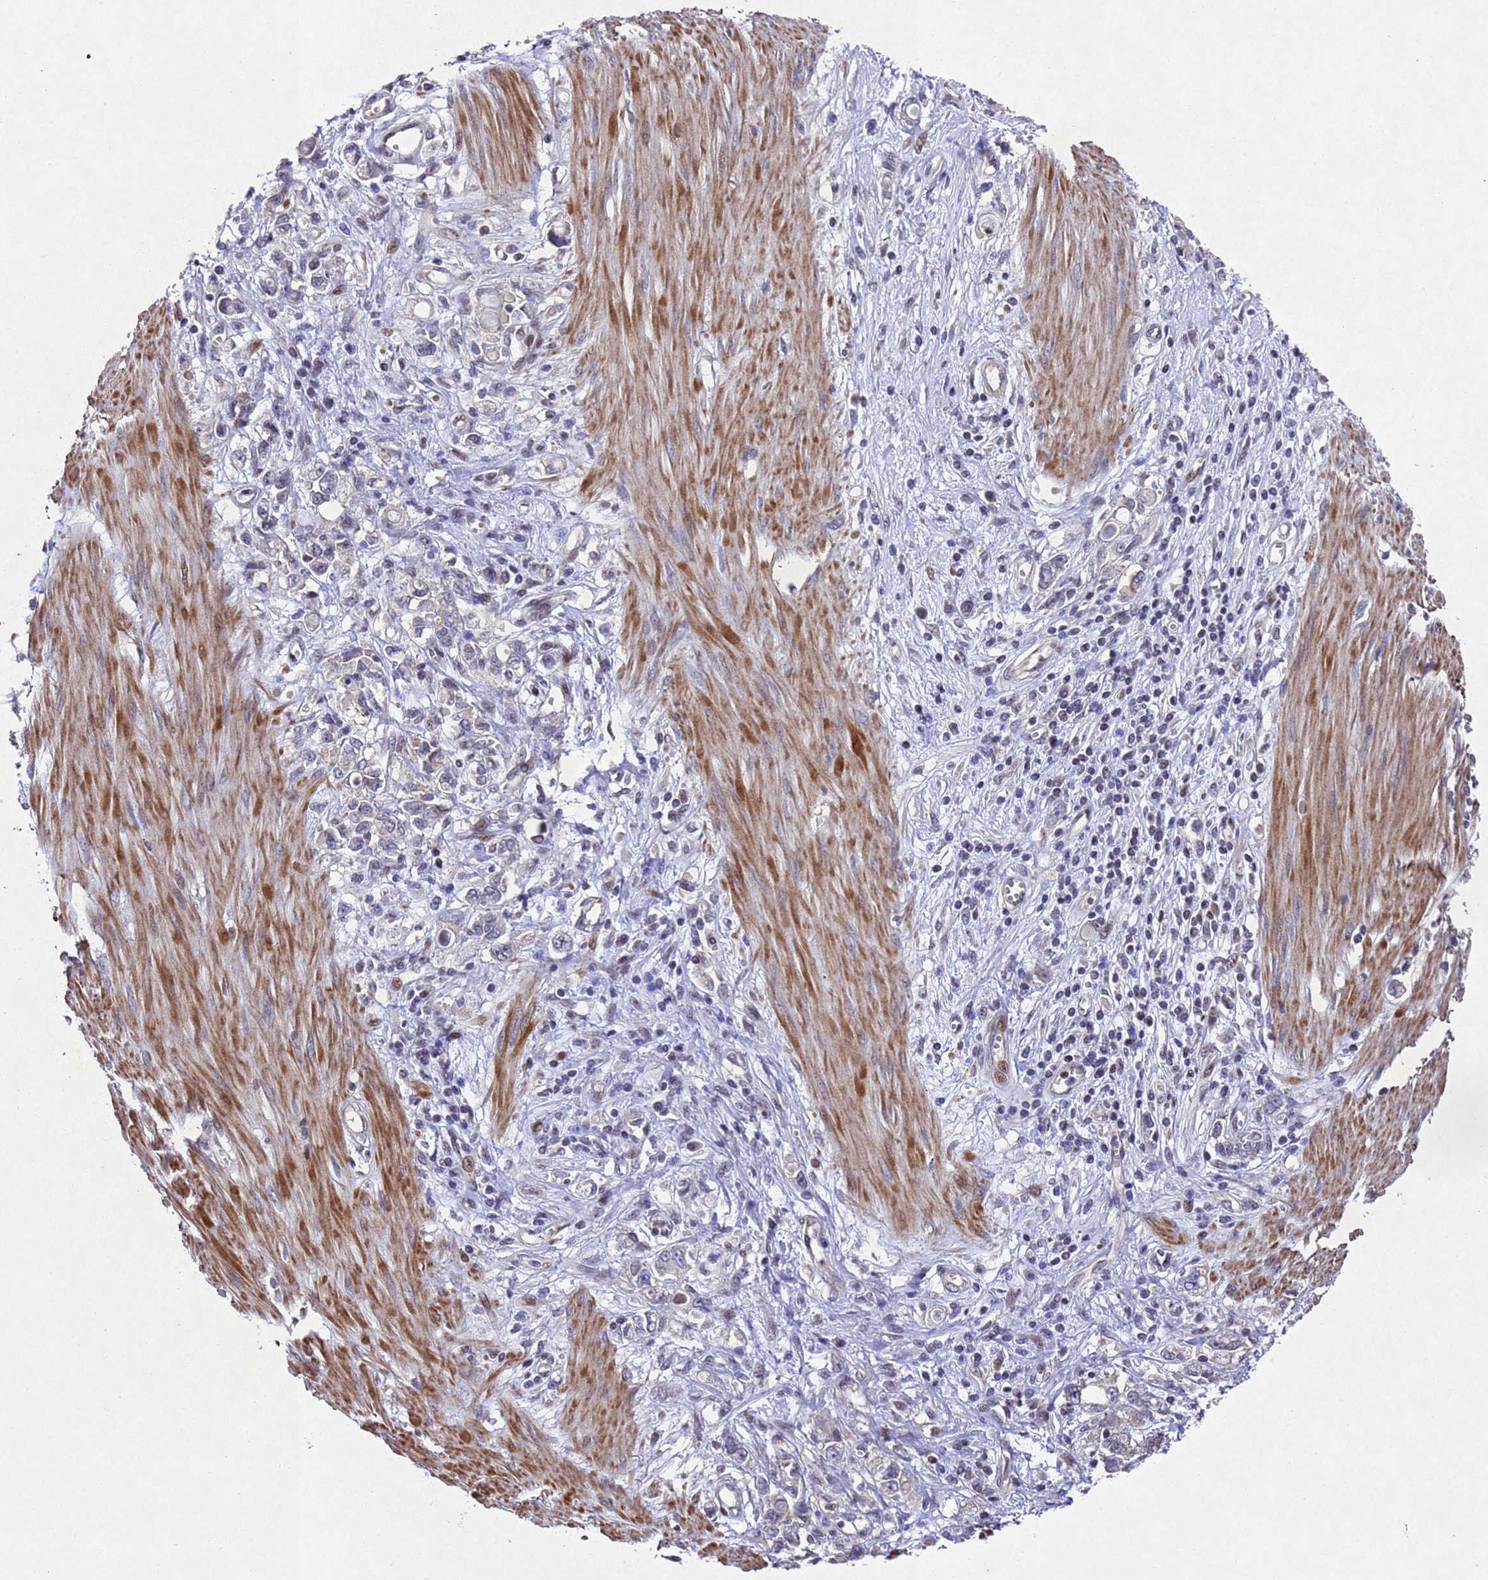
{"staining": {"intensity": "negative", "quantity": "none", "location": "none"}, "tissue": "stomach cancer", "cell_type": "Tumor cells", "image_type": "cancer", "snomed": [{"axis": "morphology", "description": "Adenocarcinoma, NOS"}, {"axis": "topography", "description": "Stomach"}], "caption": "DAB immunohistochemical staining of stomach cancer (adenocarcinoma) reveals no significant positivity in tumor cells.", "gene": "TBK1", "patient": {"sex": "female", "age": 76}}